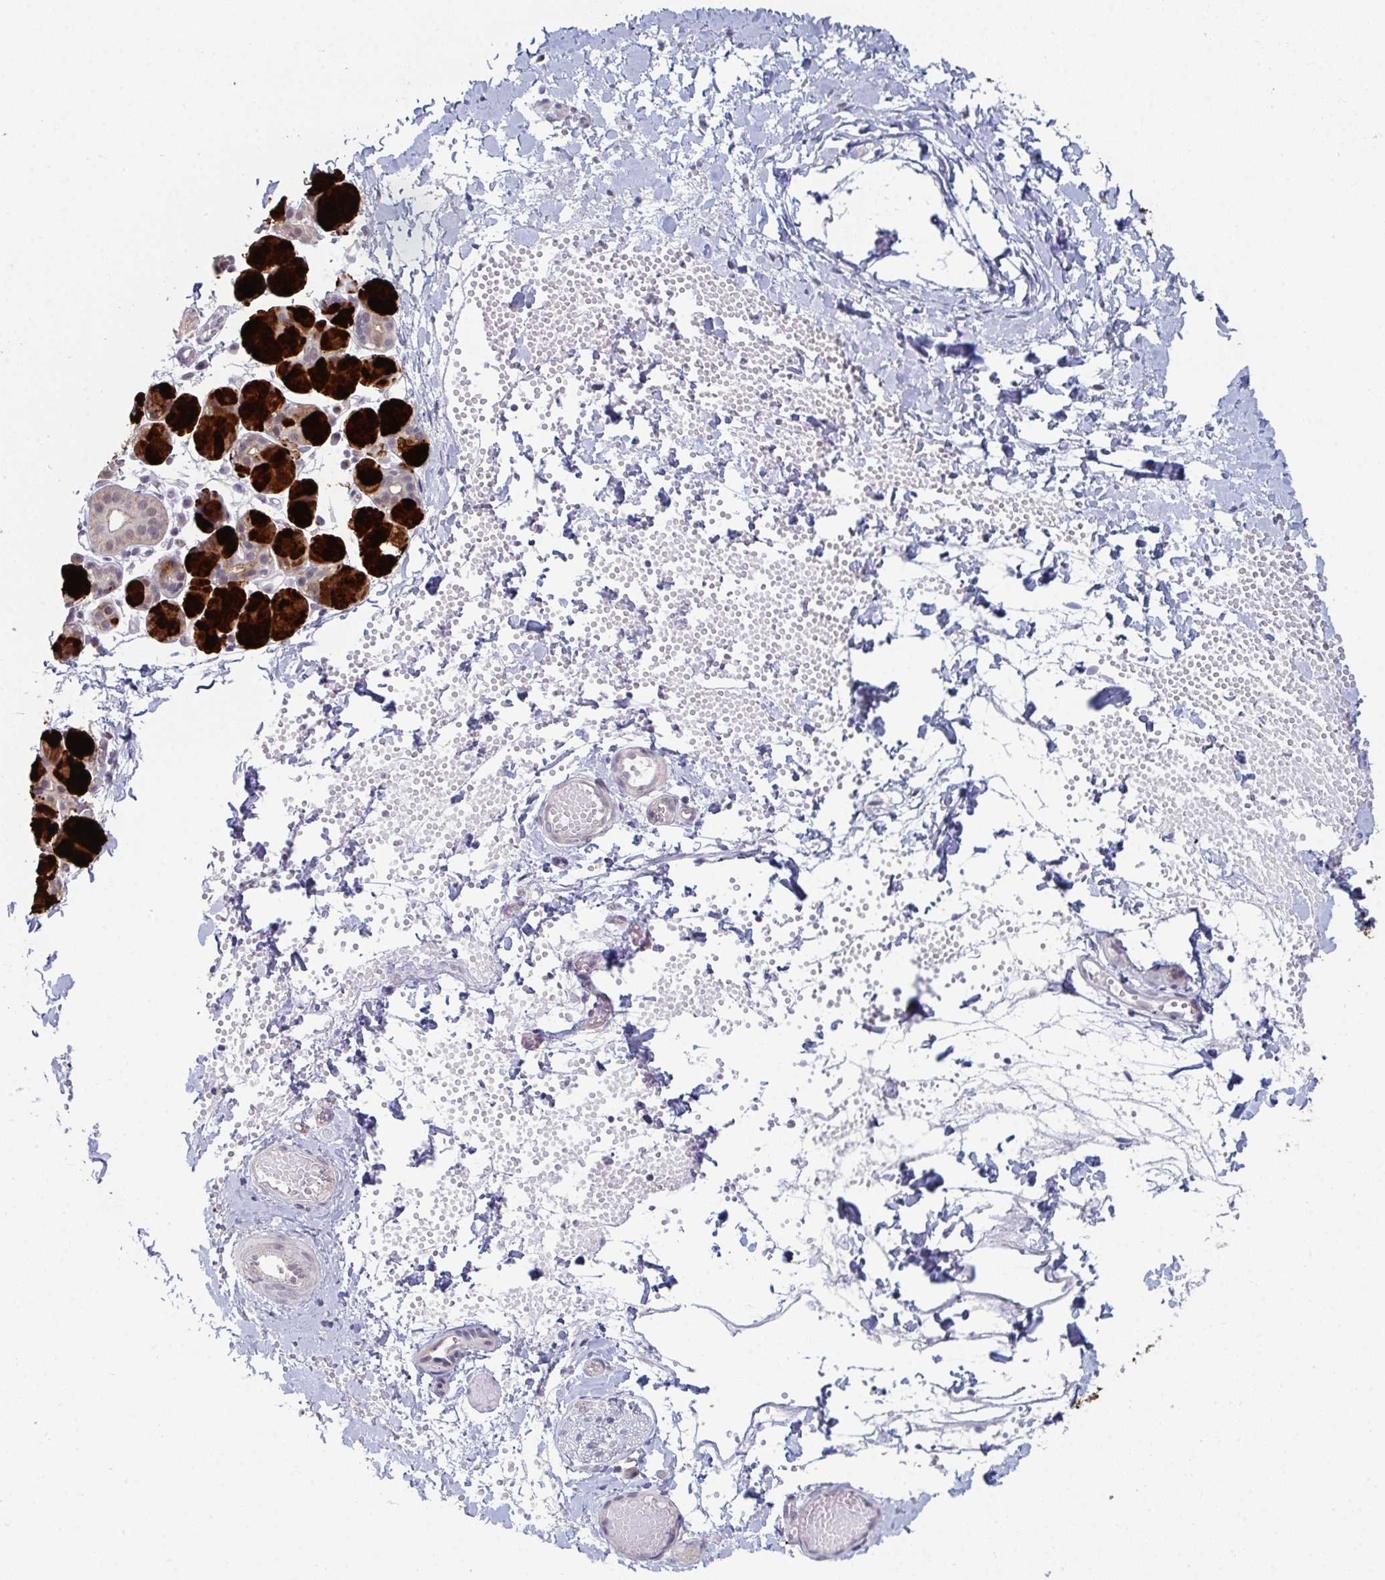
{"staining": {"intensity": "strong", "quantity": ">75%", "location": "cytoplasmic/membranous"}, "tissue": "salivary gland", "cell_type": "Glandular cells", "image_type": "normal", "snomed": [{"axis": "morphology", "description": "Normal tissue, NOS"}, {"axis": "morphology", "description": "Inflammation, NOS"}, {"axis": "topography", "description": "Lymph node"}, {"axis": "topography", "description": "Salivary gland"}], "caption": "Strong cytoplasmic/membranous protein staining is present in about >75% of glandular cells in salivary gland. The staining was performed using DAB to visualize the protein expression in brown, while the nuclei were stained in blue with hematoxylin (Magnification: 20x).", "gene": "ZNF214", "patient": {"sex": "male", "age": 3}}